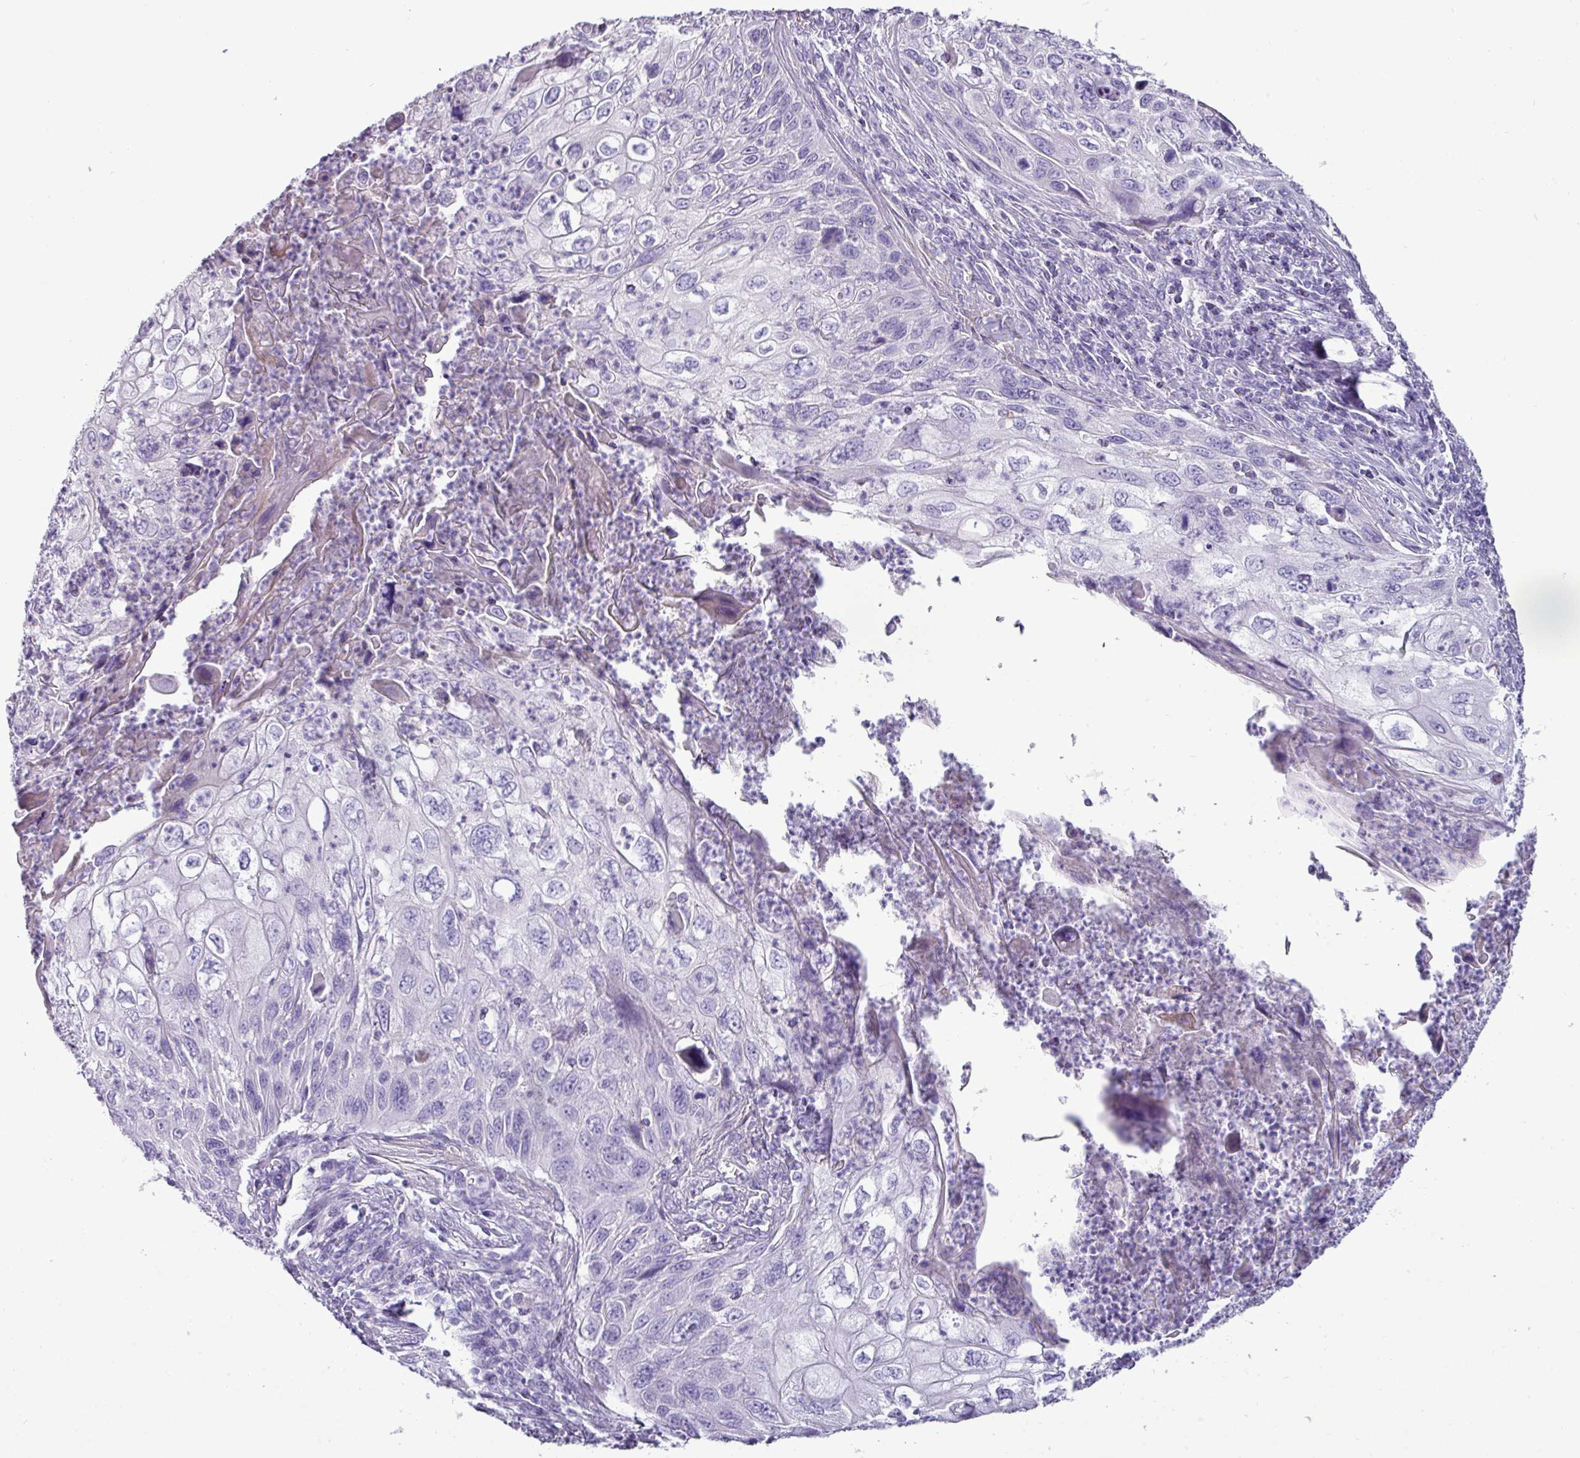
{"staining": {"intensity": "negative", "quantity": "none", "location": "none"}, "tissue": "cervical cancer", "cell_type": "Tumor cells", "image_type": "cancer", "snomed": [{"axis": "morphology", "description": "Squamous cell carcinoma, NOS"}, {"axis": "topography", "description": "Cervix"}], "caption": "The immunohistochemistry (IHC) micrograph has no significant expression in tumor cells of cervical squamous cell carcinoma tissue.", "gene": "GSTA3", "patient": {"sex": "female", "age": 70}}